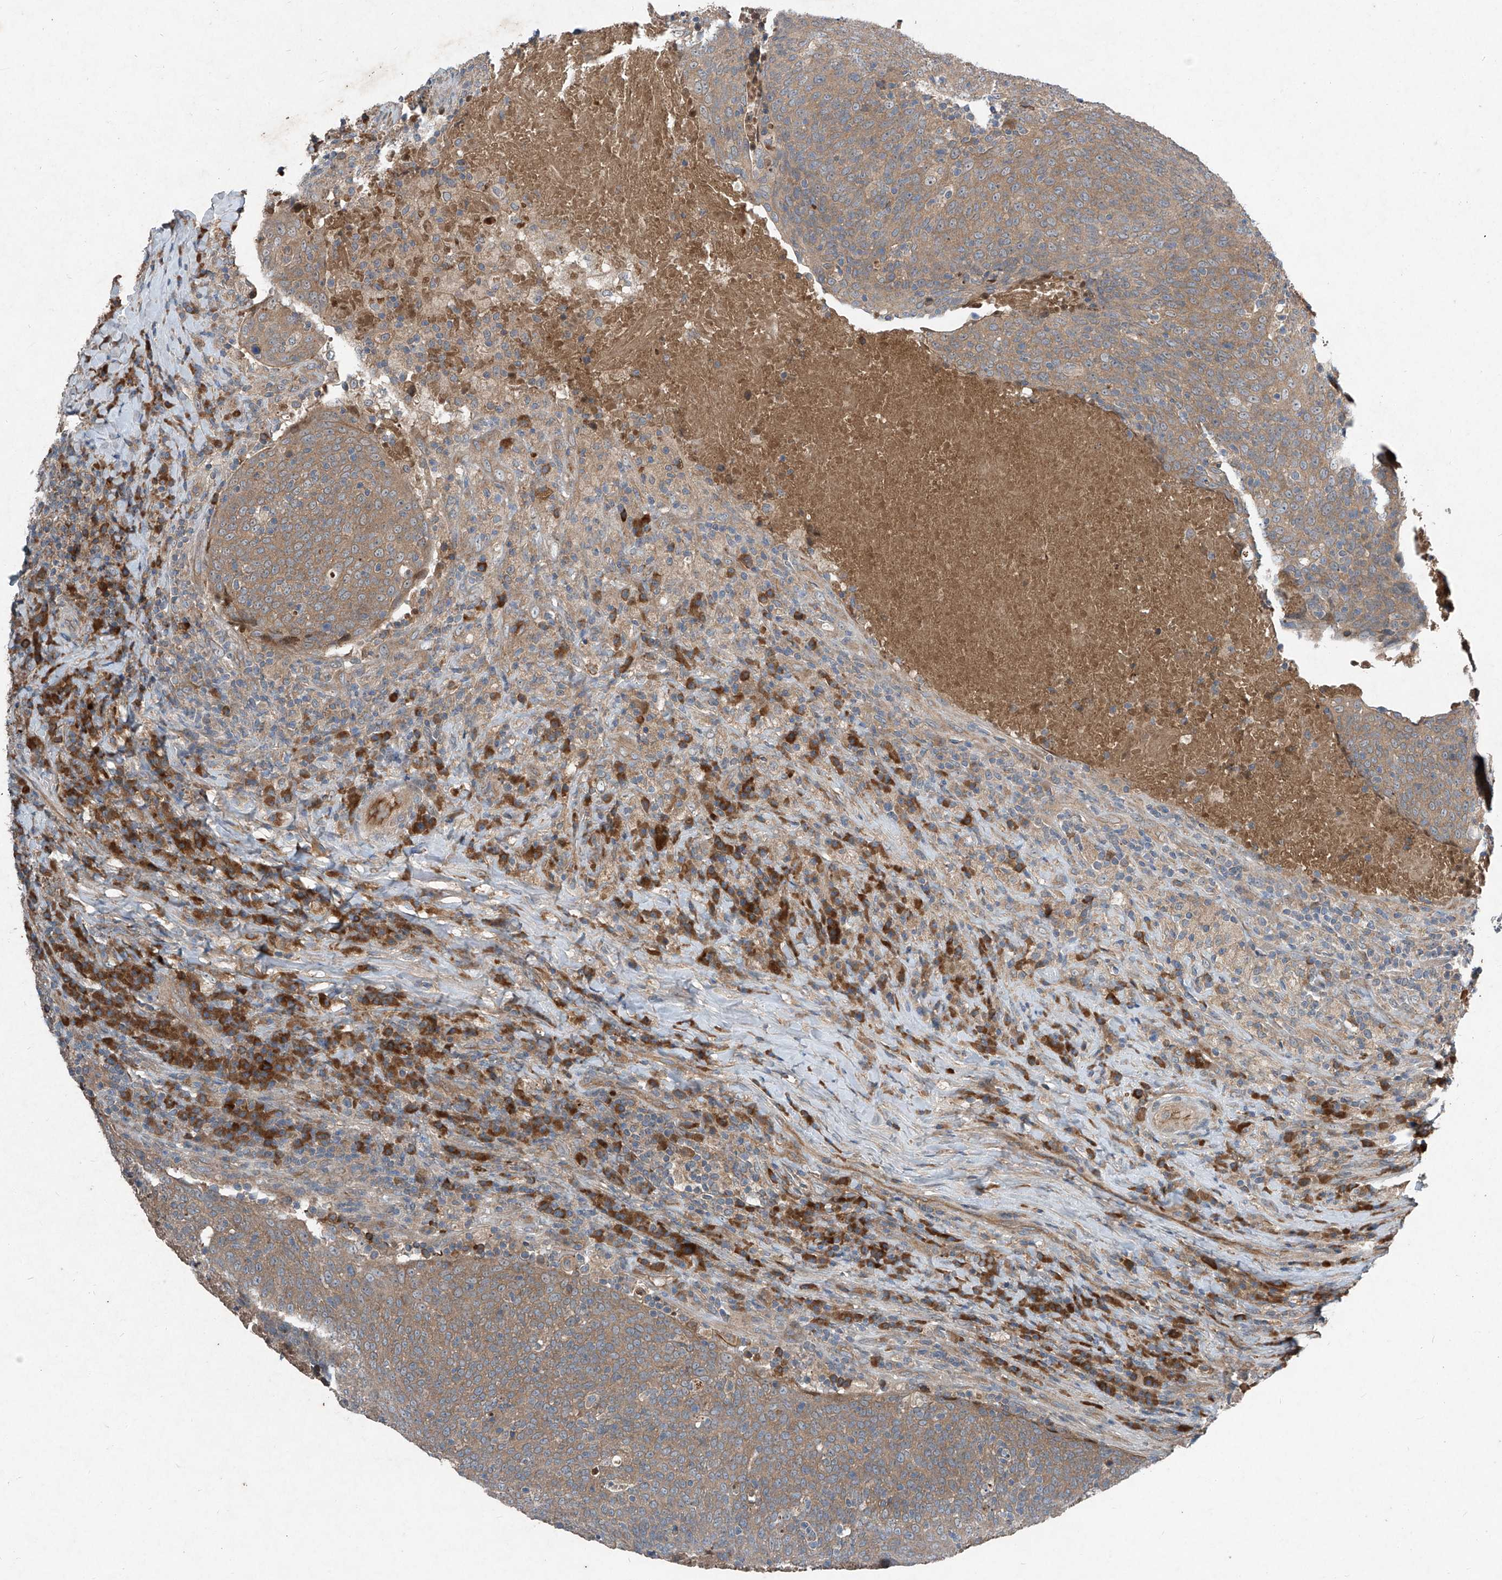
{"staining": {"intensity": "moderate", "quantity": ">75%", "location": "cytoplasmic/membranous"}, "tissue": "head and neck cancer", "cell_type": "Tumor cells", "image_type": "cancer", "snomed": [{"axis": "morphology", "description": "Squamous cell carcinoma, NOS"}, {"axis": "morphology", "description": "Squamous cell carcinoma, metastatic, NOS"}, {"axis": "topography", "description": "Lymph node"}, {"axis": "topography", "description": "Head-Neck"}], "caption": "About >75% of tumor cells in metastatic squamous cell carcinoma (head and neck) exhibit moderate cytoplasmic/membranous protein staining as visualized by brown immunohistochemical staining.", "gene": "FOXRED2", "patient": {"sex": "male", "age": 62}}